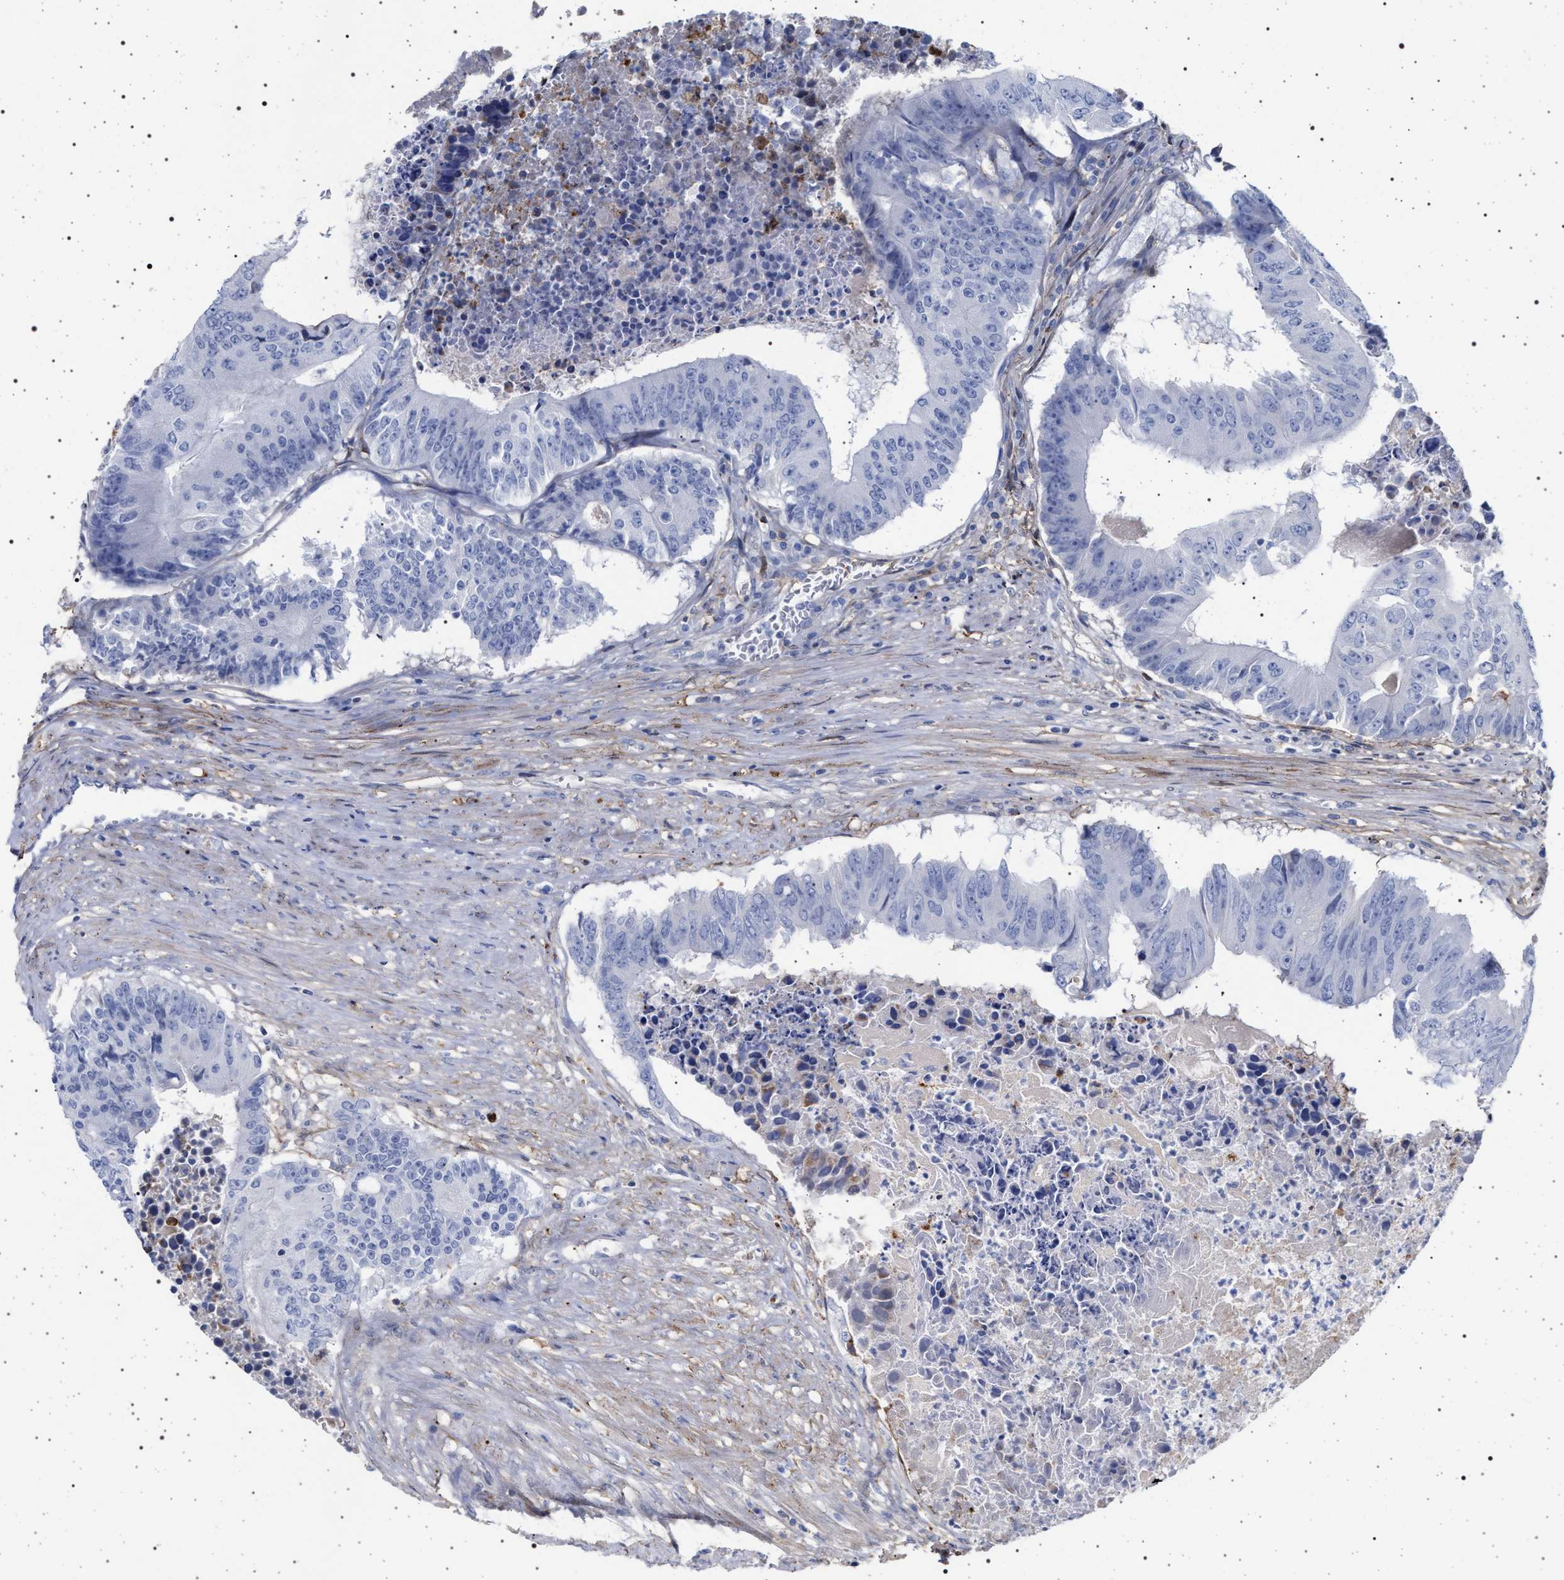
{"staining": {"intensity": "negative", "quantity": "none", "location": "none"}, "tissue": "colorectal cancer", "cell_type": "Tumor cells", "image_type": "cancer", "snomed": [{"axis": "morphology", "description": "Adenocarcinoma, NOS"}, {"axis": "topography", "description": "Colon"}], "caption": "Colorectal cancer was stained to show a protein in brown. There is no significant staining in tumor cells. Nuclei are stained in blue.", "gene": "PLG", "patient": {"sex": "male", "age": 87}}